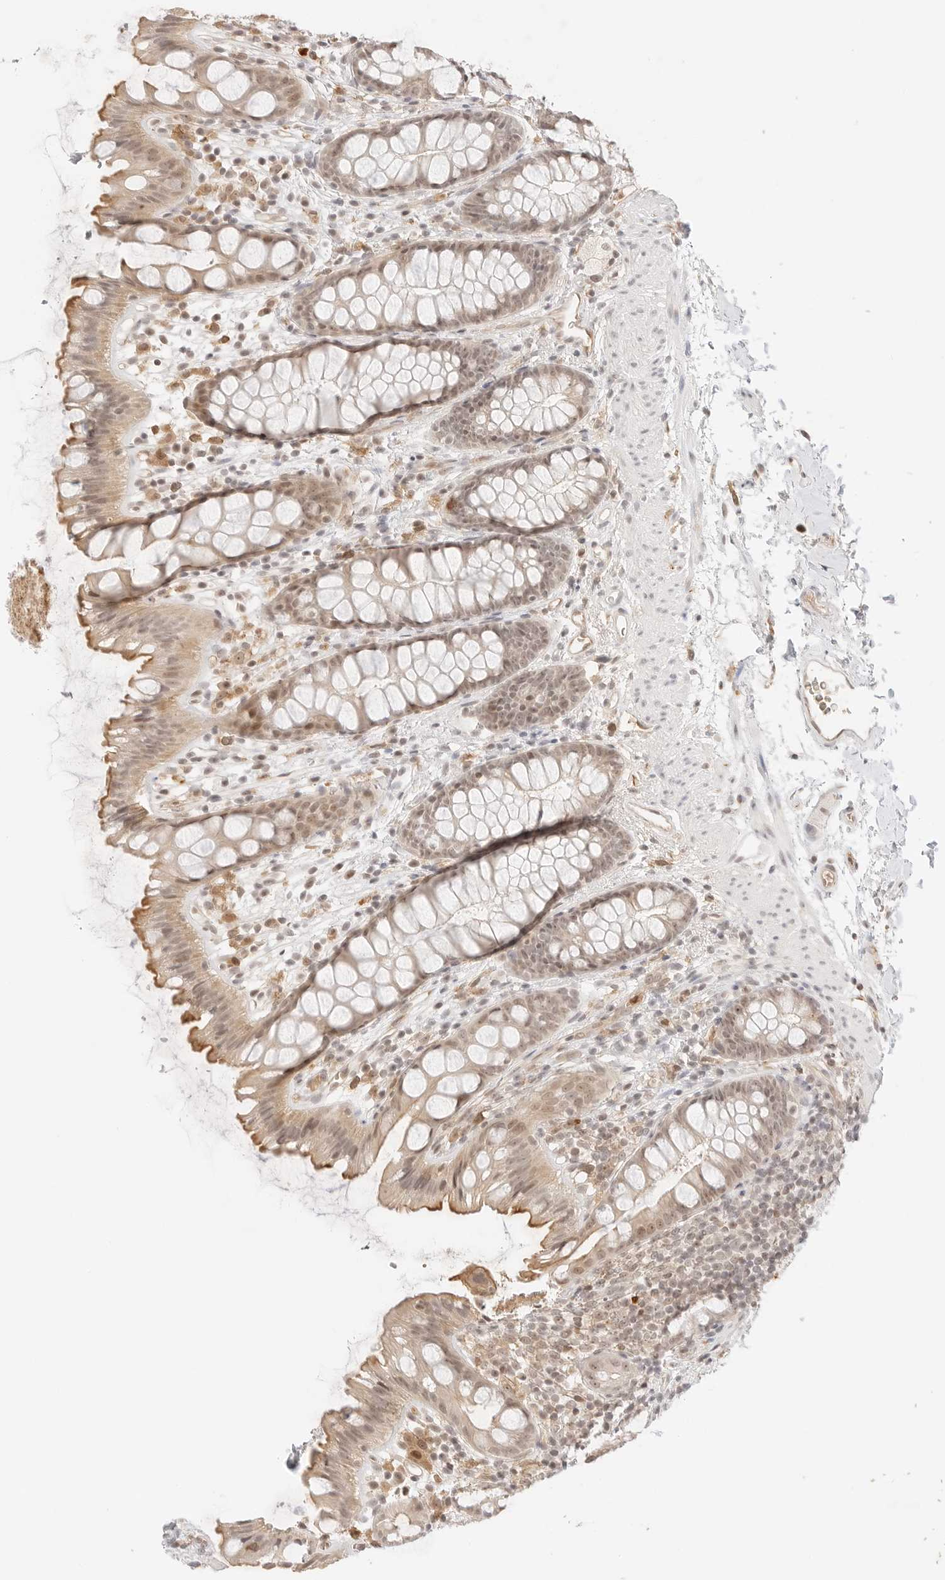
{"staining": {"intensity": "weak", "quantity": ">75%", "location": "cytoplasmic/membranous,nuclear"}, "tissue": "rectum", "cell_type": "Glandular cells", "image_type": "normal", "snomed": [{"axis": "morphology", "description": "Normal tissue, NOS"}, {"axis": "topography", "description": "Rectum"}], "caption": "Protein staining by IHC shows weak cytoplasmic/membranous,nuclear staining in about >75% of glandular cells in normal rectum. Using DAB (brown) and hematoxylin (blue) stains, captured at high magnification using brightfield microscopy.", "gene": "RPS6KL1", "patient": {"sex": "female", "age": 65}}